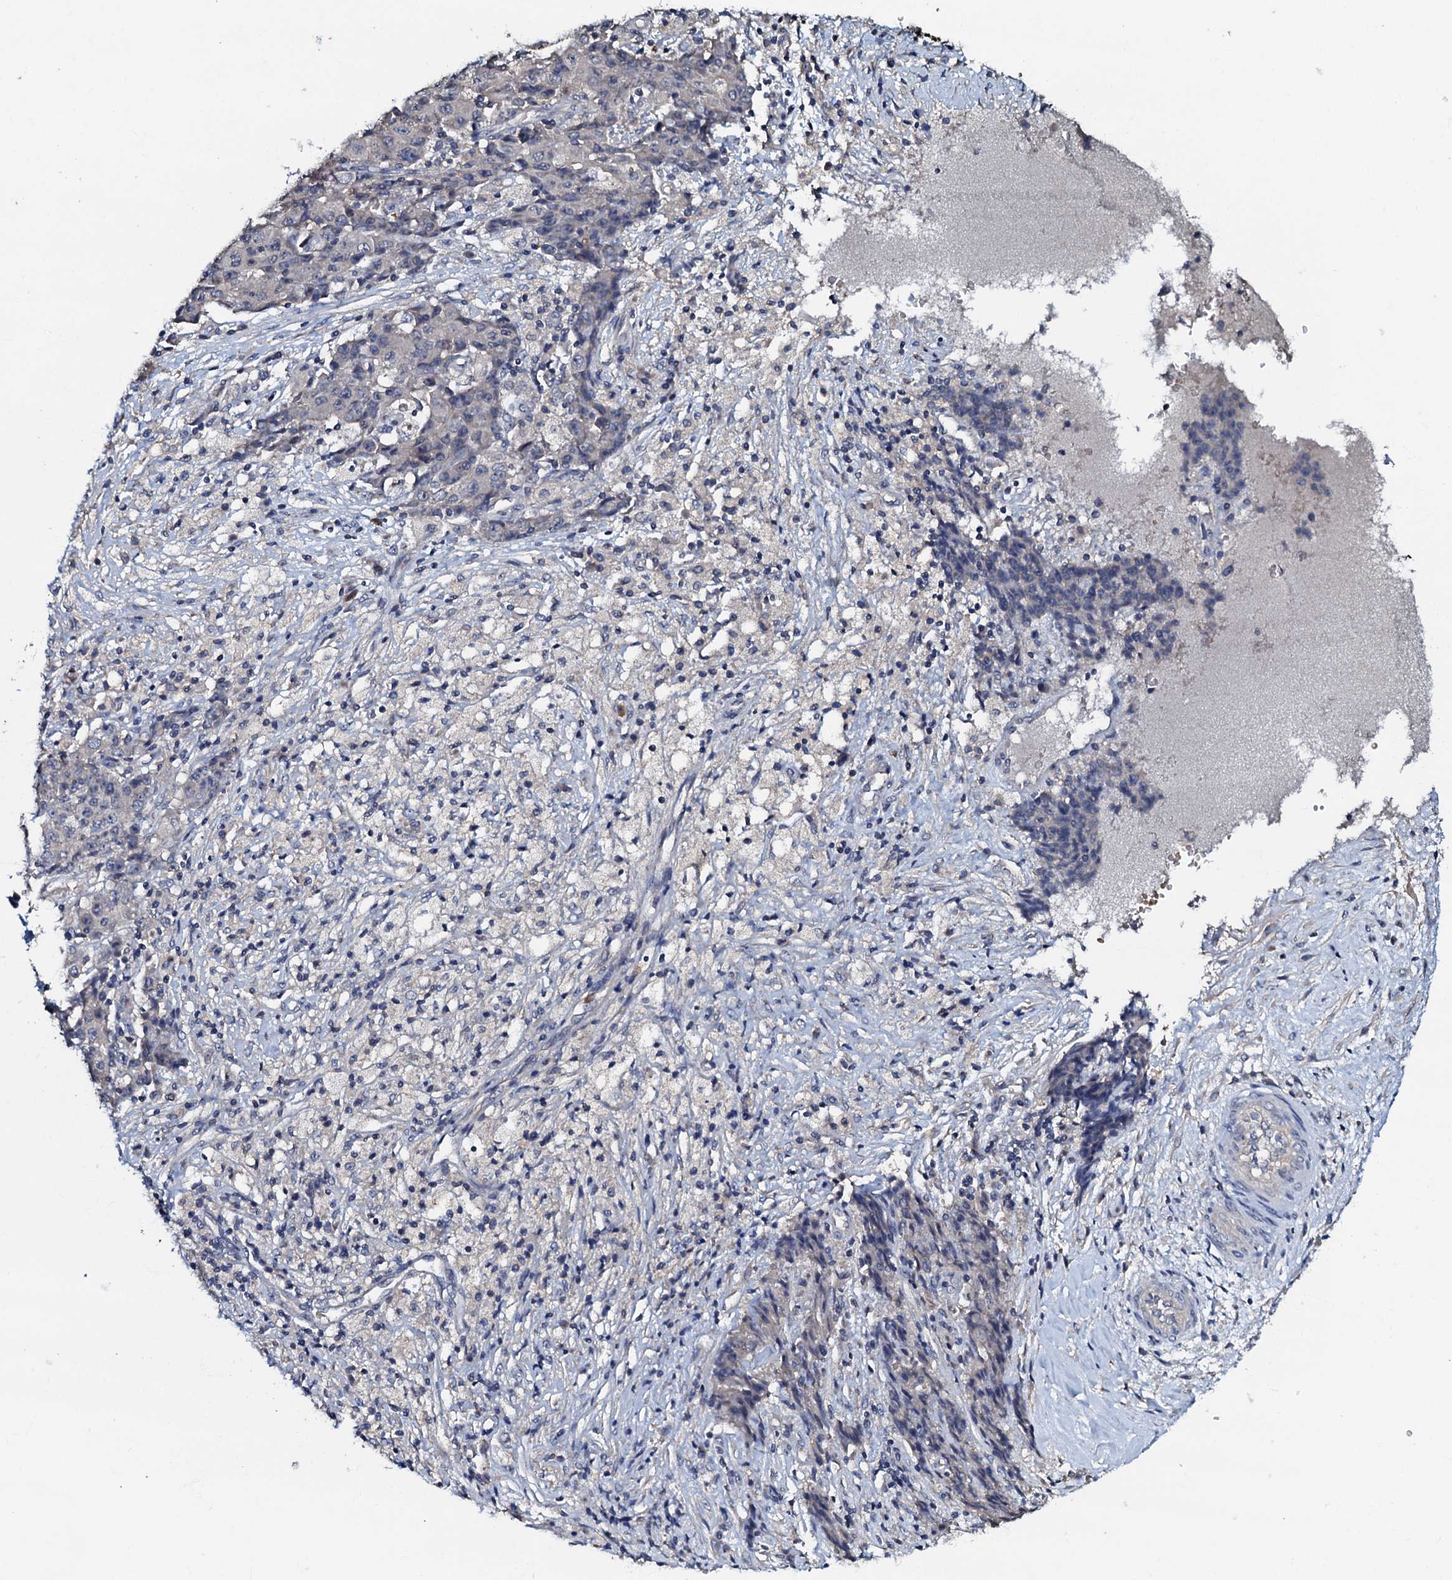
{"staining": {"intensity": "negative", "quantity": "none", "location": "none"}, "tissue": "ovarian cancer", "cell_type": "Tumor cells", "image_type": "cancer", "snomed": [{"axis": "morphology", "description": "Carcinoma, endometroid"}, {"axis": "topography", "description": "Ovary"}], "caption": "IHC histopathology image of neoplastic tissue: ovarian cancer stained with DAB reveals no significant protein positivity in tumor cells.", "gene": "CPNE2", "patient": {"sex": "female", "age": 42}}